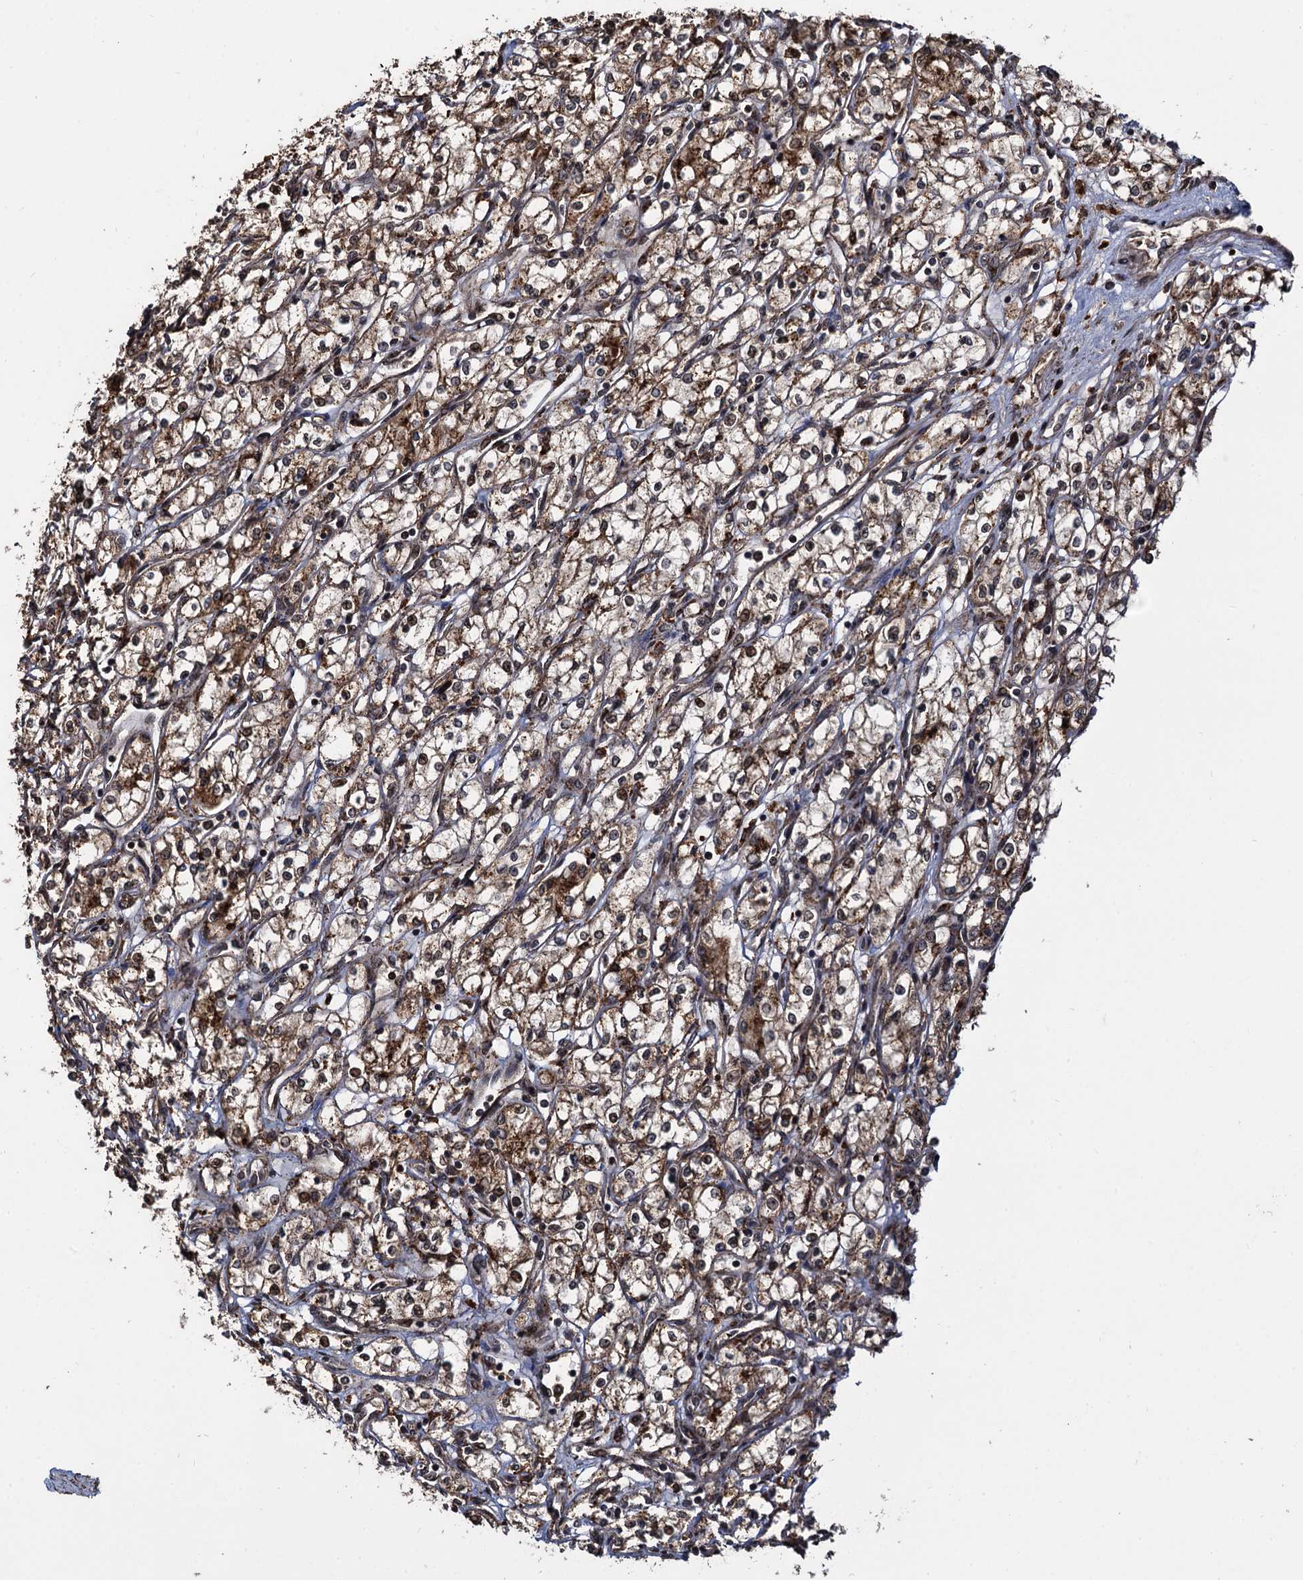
{"staining": {"intensity": "moderate", "quantity": ">75%", "location": "cytoplasmic/membranous"}, "tissue": "renal cancer", "cell_type": "Tumor cells", "image_type": "cancer", "snomed": [{"axis": "morphology", "description": "Adenocarcinoma, NOS"}, {"axis": "topography", "description": "Kidney"}], "caption": "Renal adenocarcinoma stained with IHC exhibits moderate cytoplasmic/membranous positivity in approximately >75% of tumor cells.", "gene": "CEP192", "patient": {"sex": "male", "age": 59}}